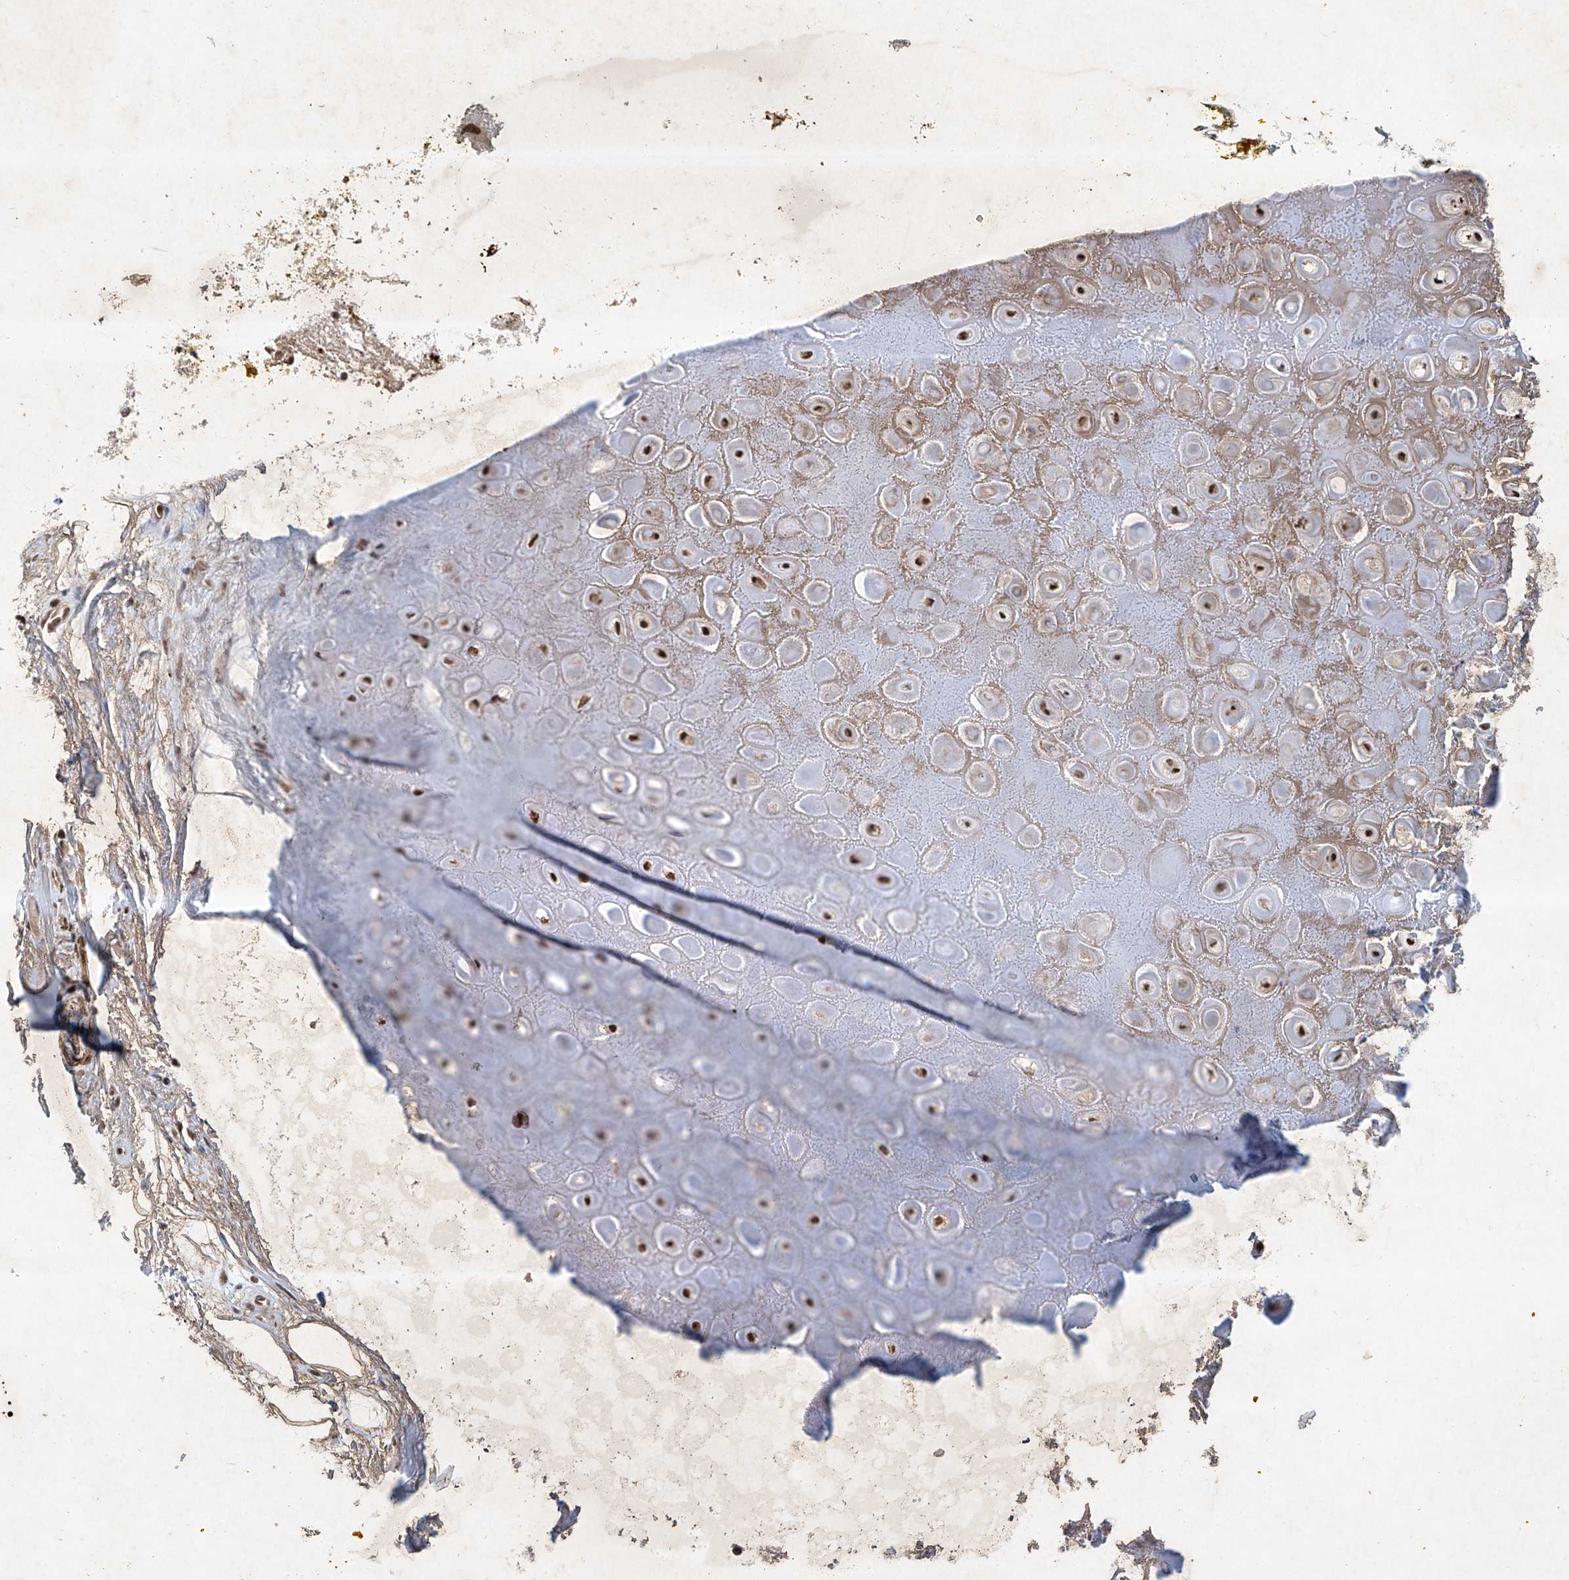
{"staining": {"intensity": "weak", "quantity": ">75%", "location": "cytoplasmic/membranous"}, "tissue": "adipose tissue", "cell_type": "Adipocytes", "image_type": "normal", "snomed": [{"axis": "morphology", "description": "Normal tissue, NOS"}, {"axis": "morphology", "description": "Basal cell carcinoma"}, {"axis": "topography", "description": "Skin"}], "caption": "Immunohistochemical staining of unremarkable adipose tissue shows >75% levels of weak cytoplasmic/membranous protein staining in approximately >75% of adipocytes.", "gene": "ZNF470", "patient": {"sex": "female", "age": 89}}